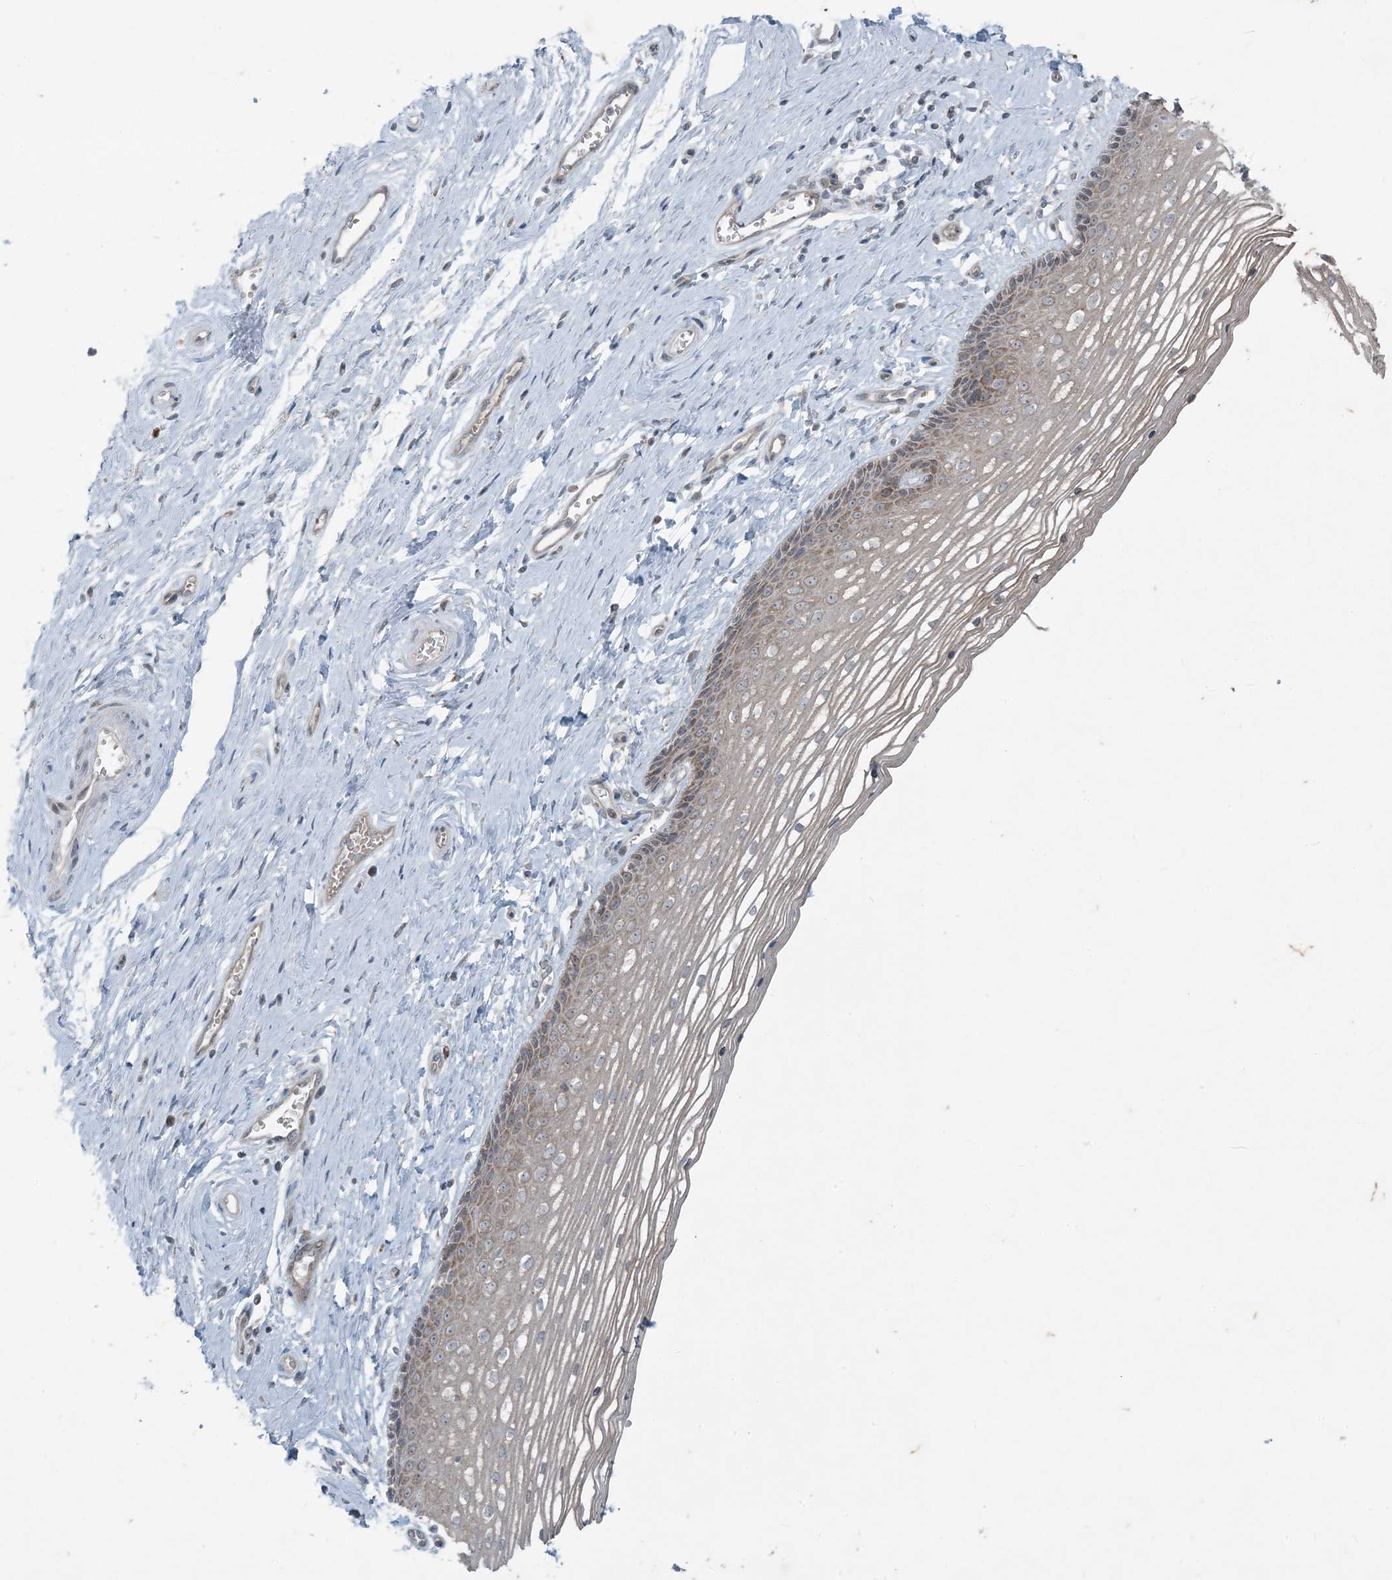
{"staining": {"intensity": "strong", "quantity": "<25%", "location": "cytoplasmic/membranous"}, "tissue": "vagina", "cell_type": "Squamous epithelial cells", "image_type": "normal", "snomed": [{"axis": "morphology", "description": "Normal tissue, NOS"}, {"axis": "topography", "description": "Vagina"}], "caption": "Immunohistochemical staining of normal vagina demonstrates <25% levels of strong cytoplasmic/membranous protein expression in about <25% of squamous epithelial cells.", "gene": "PC", "patient": {"sex": "female", "age": 46}}